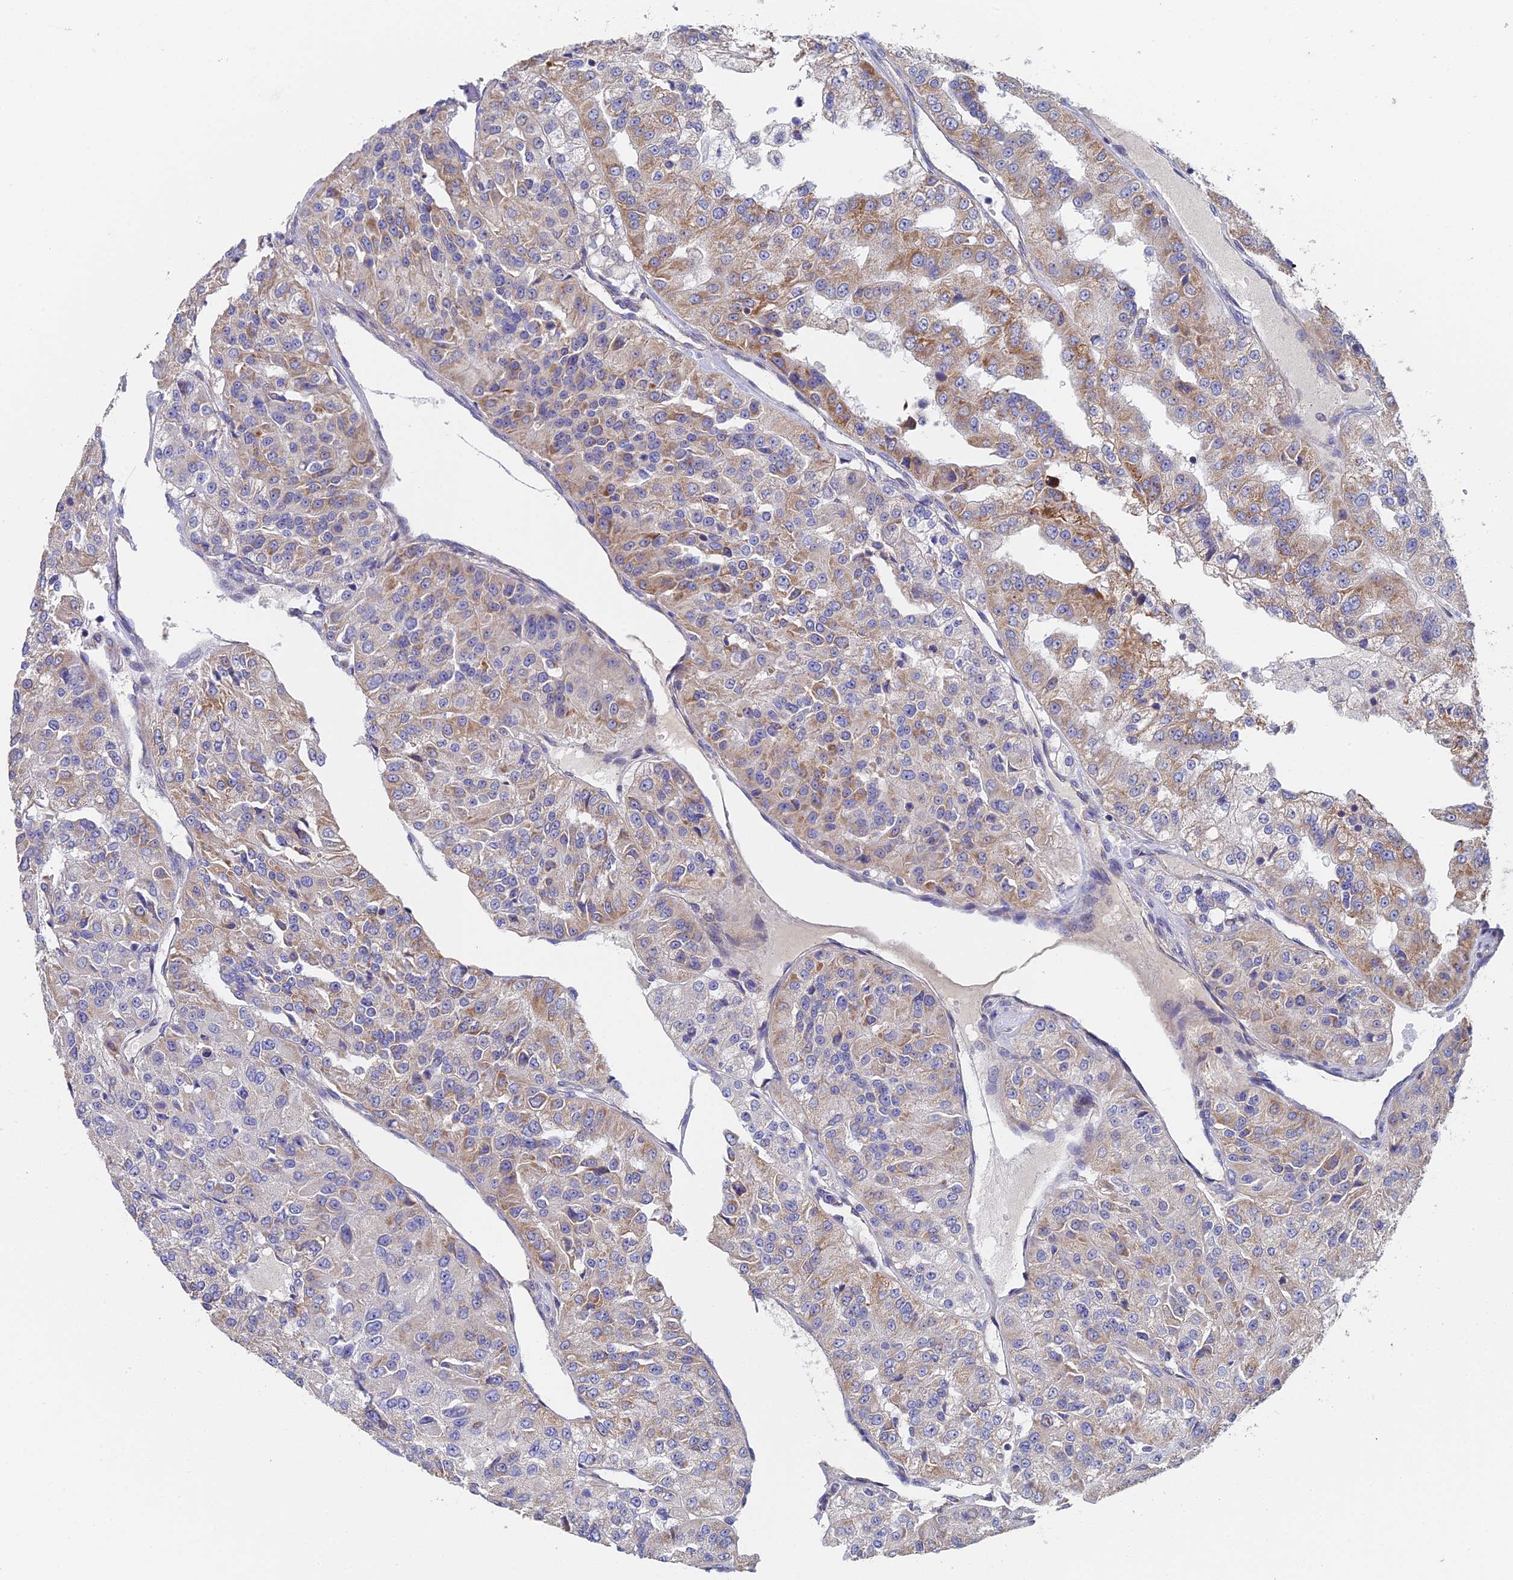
{"staining": {"intensity": "moderate", "quantity": "25%-75%", "location": "cytoplasmic/membranous"}, "tissue": "renal cancer", "cell_type": "Tumor cells", "image_type": "cancer", "snomed": [{"axis": "morphology", "description": "Adenocarcinoma, NOS"}, {"axis": "topography", "description": "Kidney"}], "caption": "This photomicrograph reveals IHC staining of human adenocarcinoma (renal), with medium moderate cytoplasmic/membranous expression in about 25%-75% of tumor cells.", "gene": "ECSIT", "patient": {"sex": "female", "age": 63}}